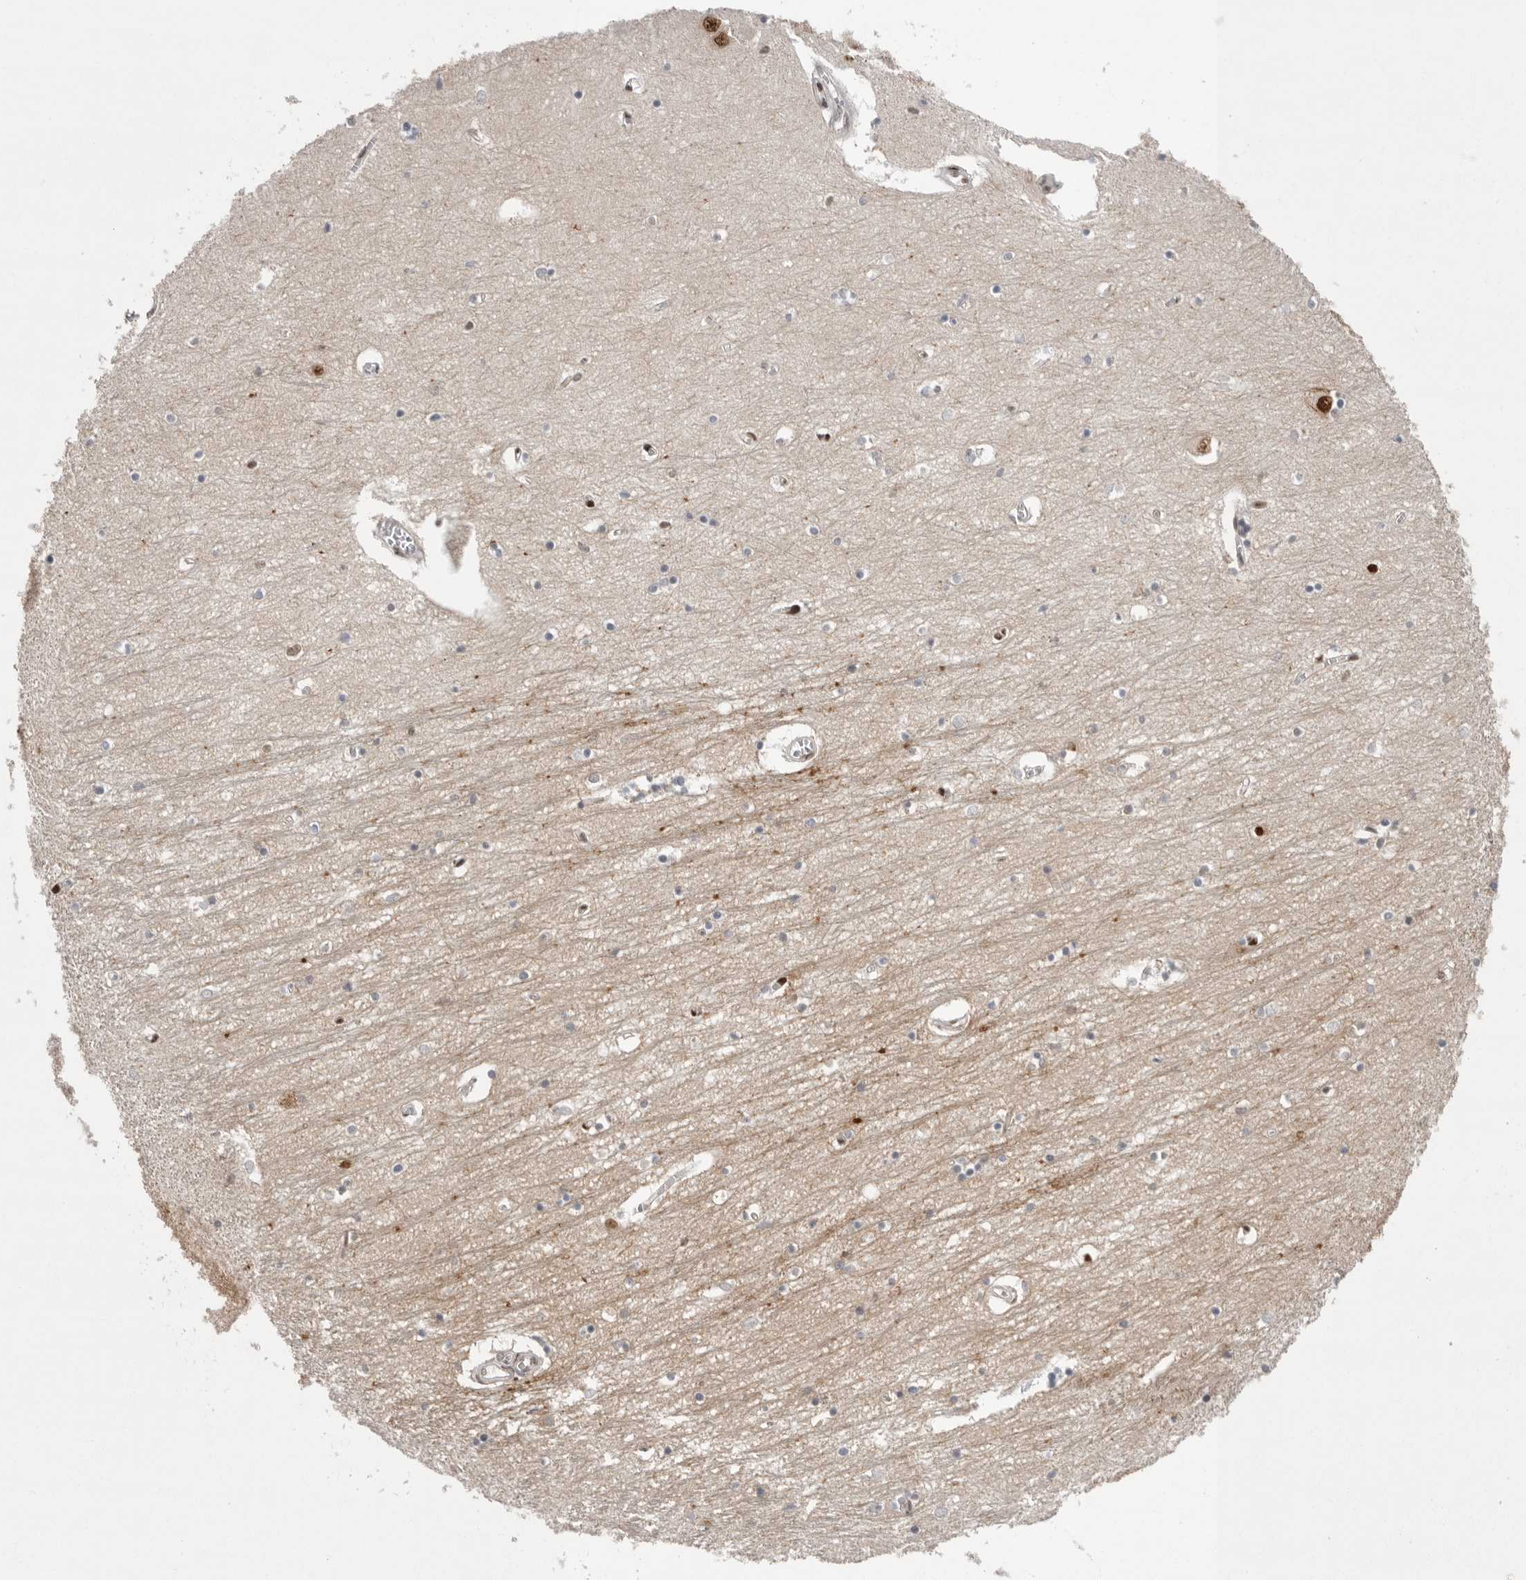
{"staining": {"intensity": "moderate", "quantity": "25%-75%", "location": "nuclear"}, "tissue": "hippocampus", "cell_type": "Glial cells", "image_type": "normal", "snomed": [{"axis": "morphology", "description": "Normal tissue, NOS"}, {"axis": "topography", "description": "Hippocampus"}], "caption": "High-power microscopy captured an immunohistochemistry (IHC) micrograph of benign hippocampus, revealing moderate nuclear positivity in about 25%-75% of glial cells. (IHC, brightfield microscopy, high magnification).", "gene": "POU5F1", "patient": {"sex": "male", "age": 70}}